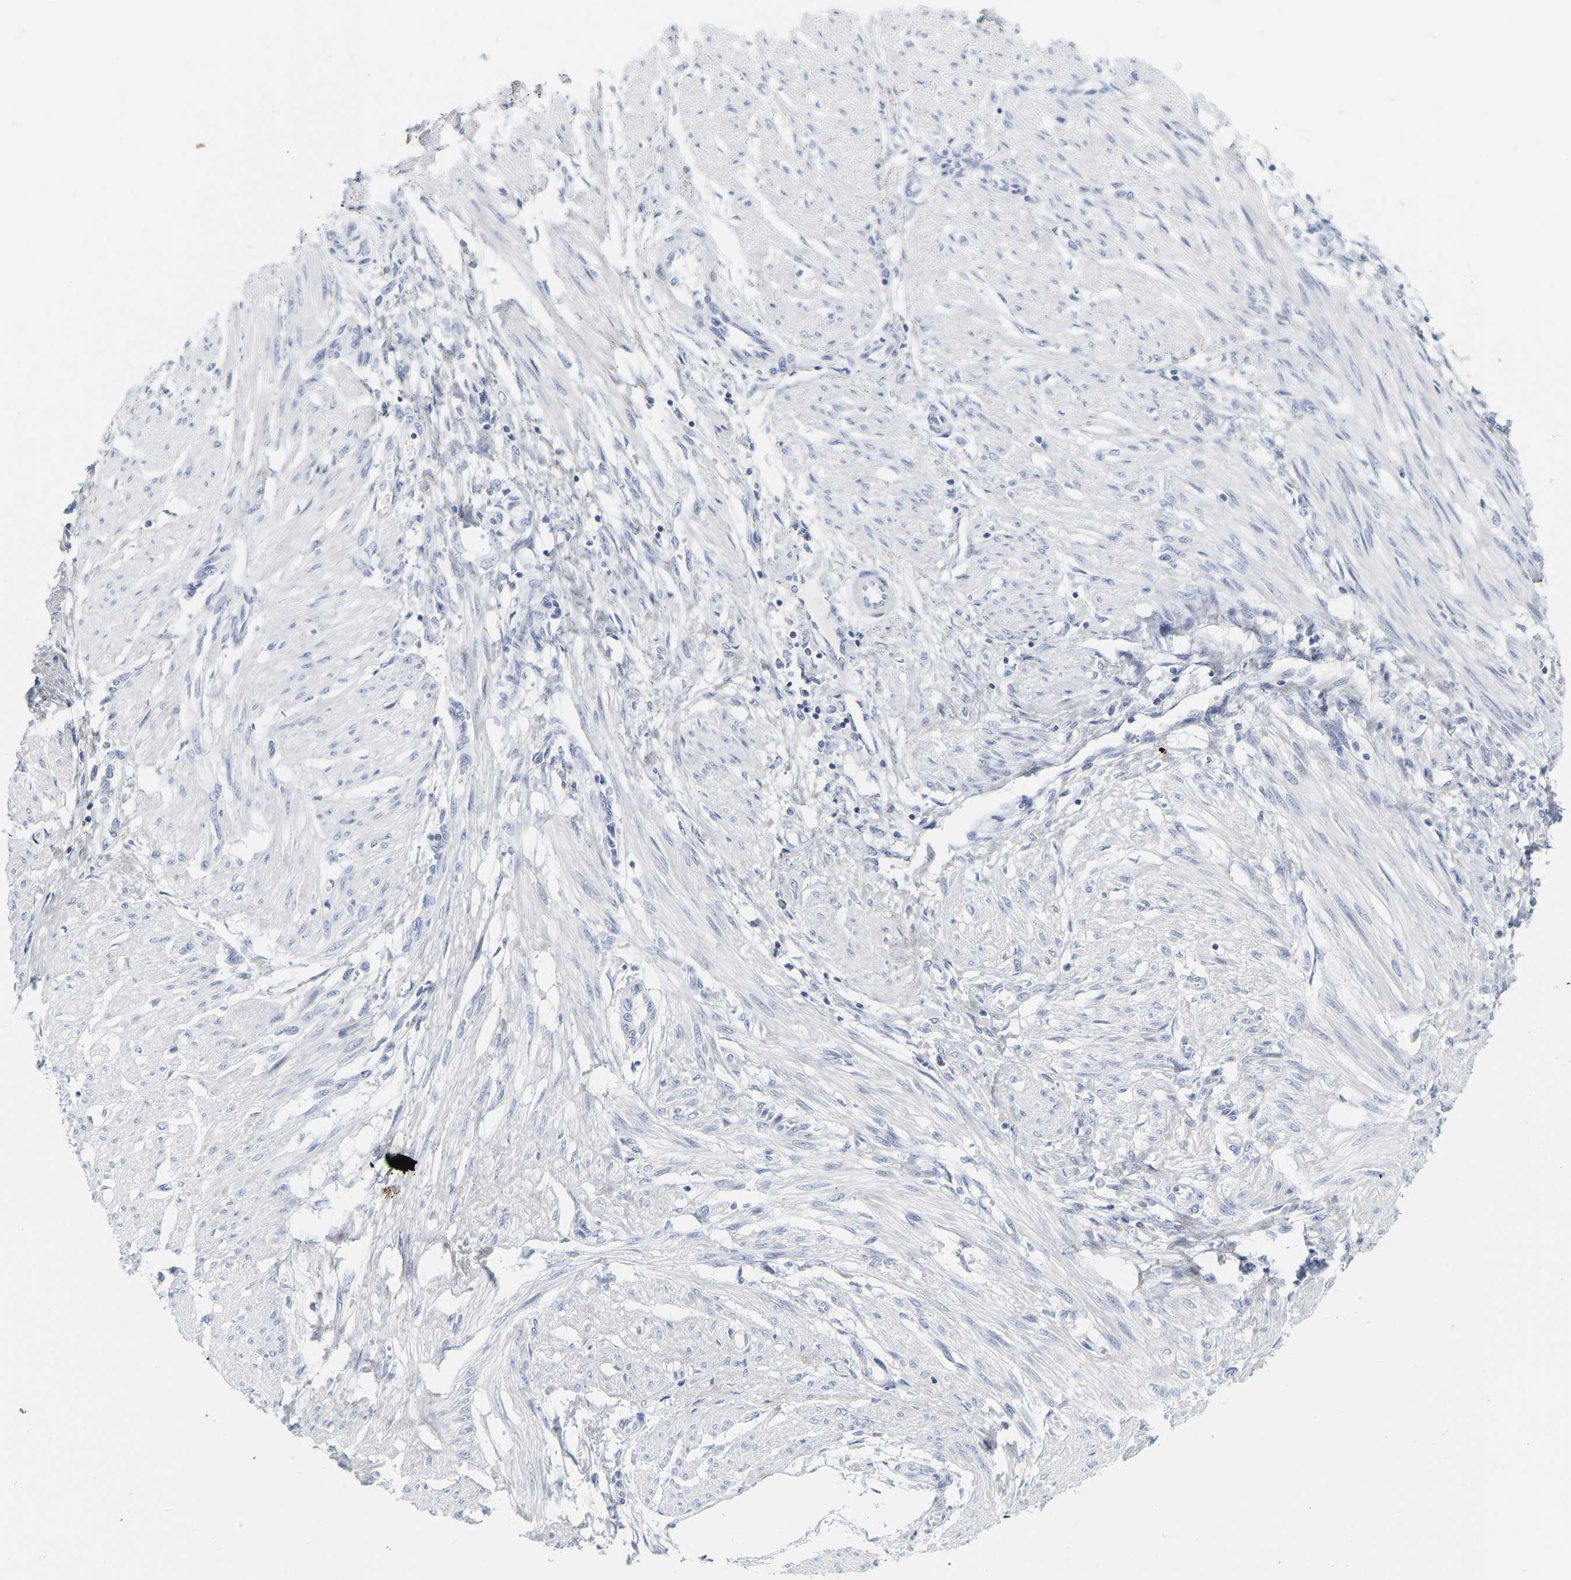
{"staining": {"intensity": "negative", "quantity": "none", "location": "none"}, "tissue": "endometrial cancer", "cell_type": "Tumor cells", "image_type": "cancer", "snomed": [{"axis": "morphology", "description": "Adenocarcinoma, NOS"}, {"axis": "topography", "description": "Endometrium"}], "caption": "Immunohistochemical staining of human endometrial cancer (adenocarcinoma) reveals no significant positivity in tumor cells. (DAB (3,3'-diaminobenzidine) IHC visualized using brightfield microscopy, high magnification).", "gene": "KRT76", "patient": {"sex": "female", "age": 32}}